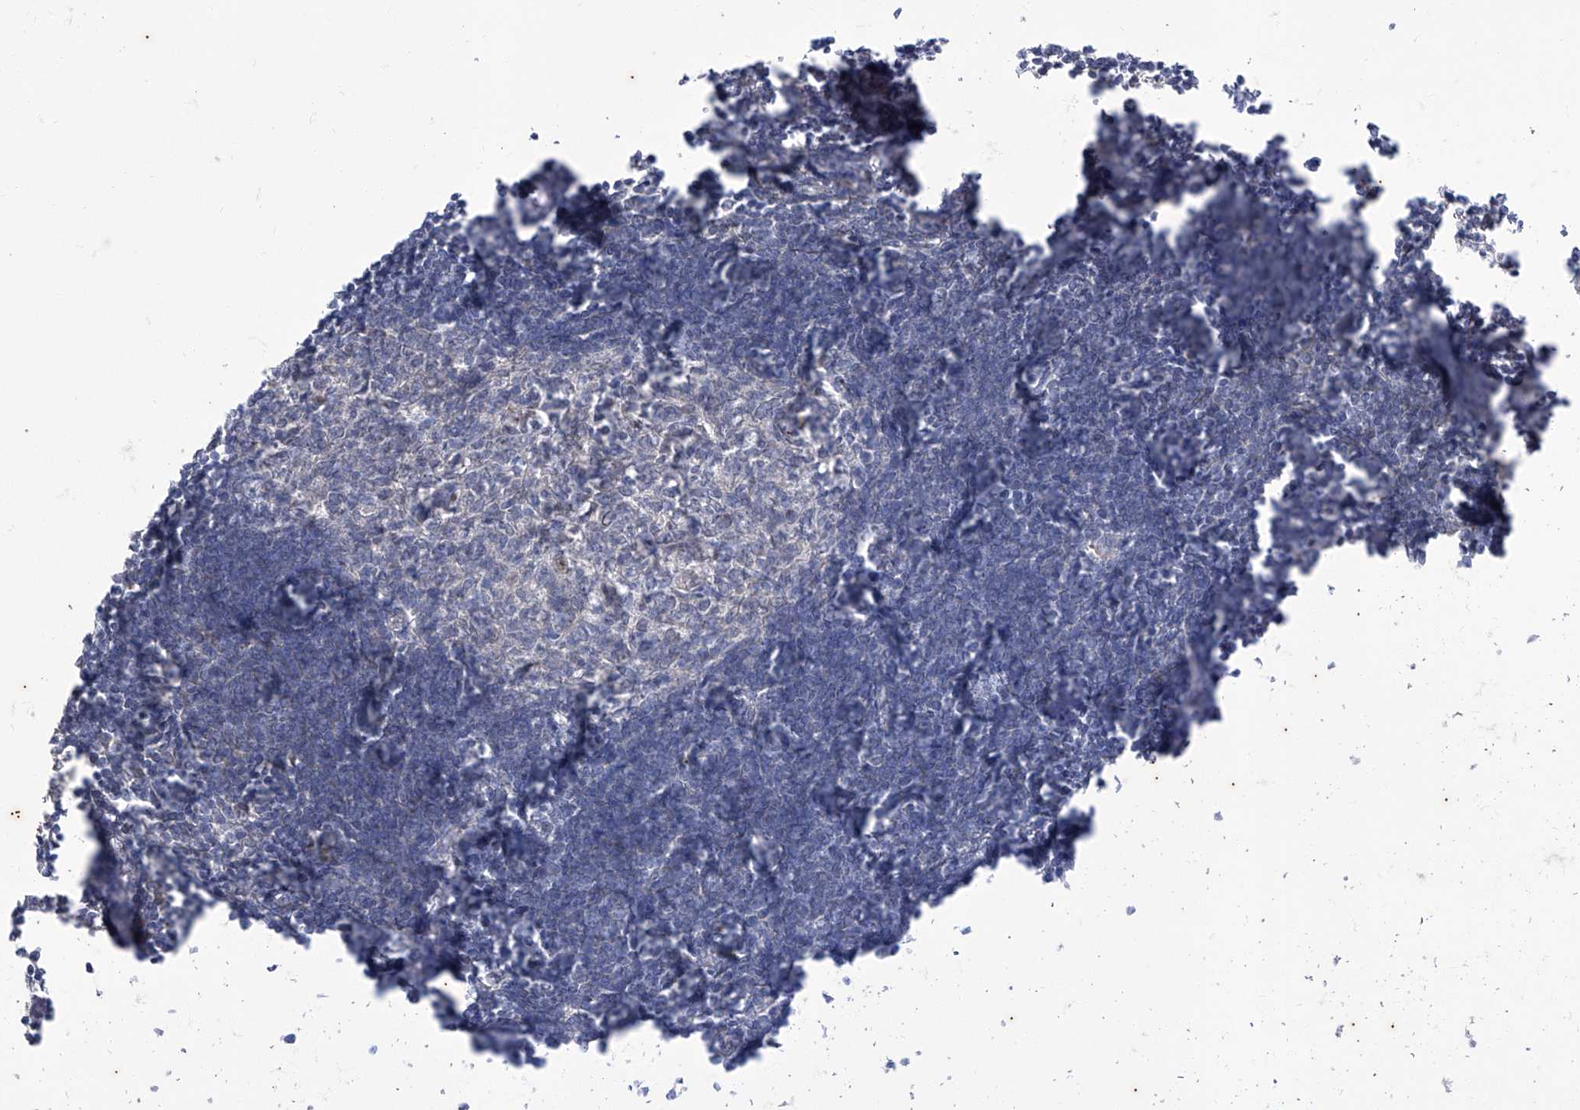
{"staining": {"intensity": "weak", "quantity": "<25%", "location": "nuclear"}, "tissue": "lymph node", "cell_type": "Germinal center cells", "image_type": "normal", "snomed": [{"axis": "morphology", "description": "Normal tissue, NOS"}, {"axis": "morphology", "description": "Malignant melanoma, Metastatic site"}, {"axis": "topography", "description": "Lymph node"}], "caption": "High magnification brightfield microscopy of benign lymph node stained with DAB (brown) and counterstained with hematoxylin (blue): germinal center cells show no significant expression.", "gene": "PHF20L1", "patient": {"sex": "male", "age": 41}}